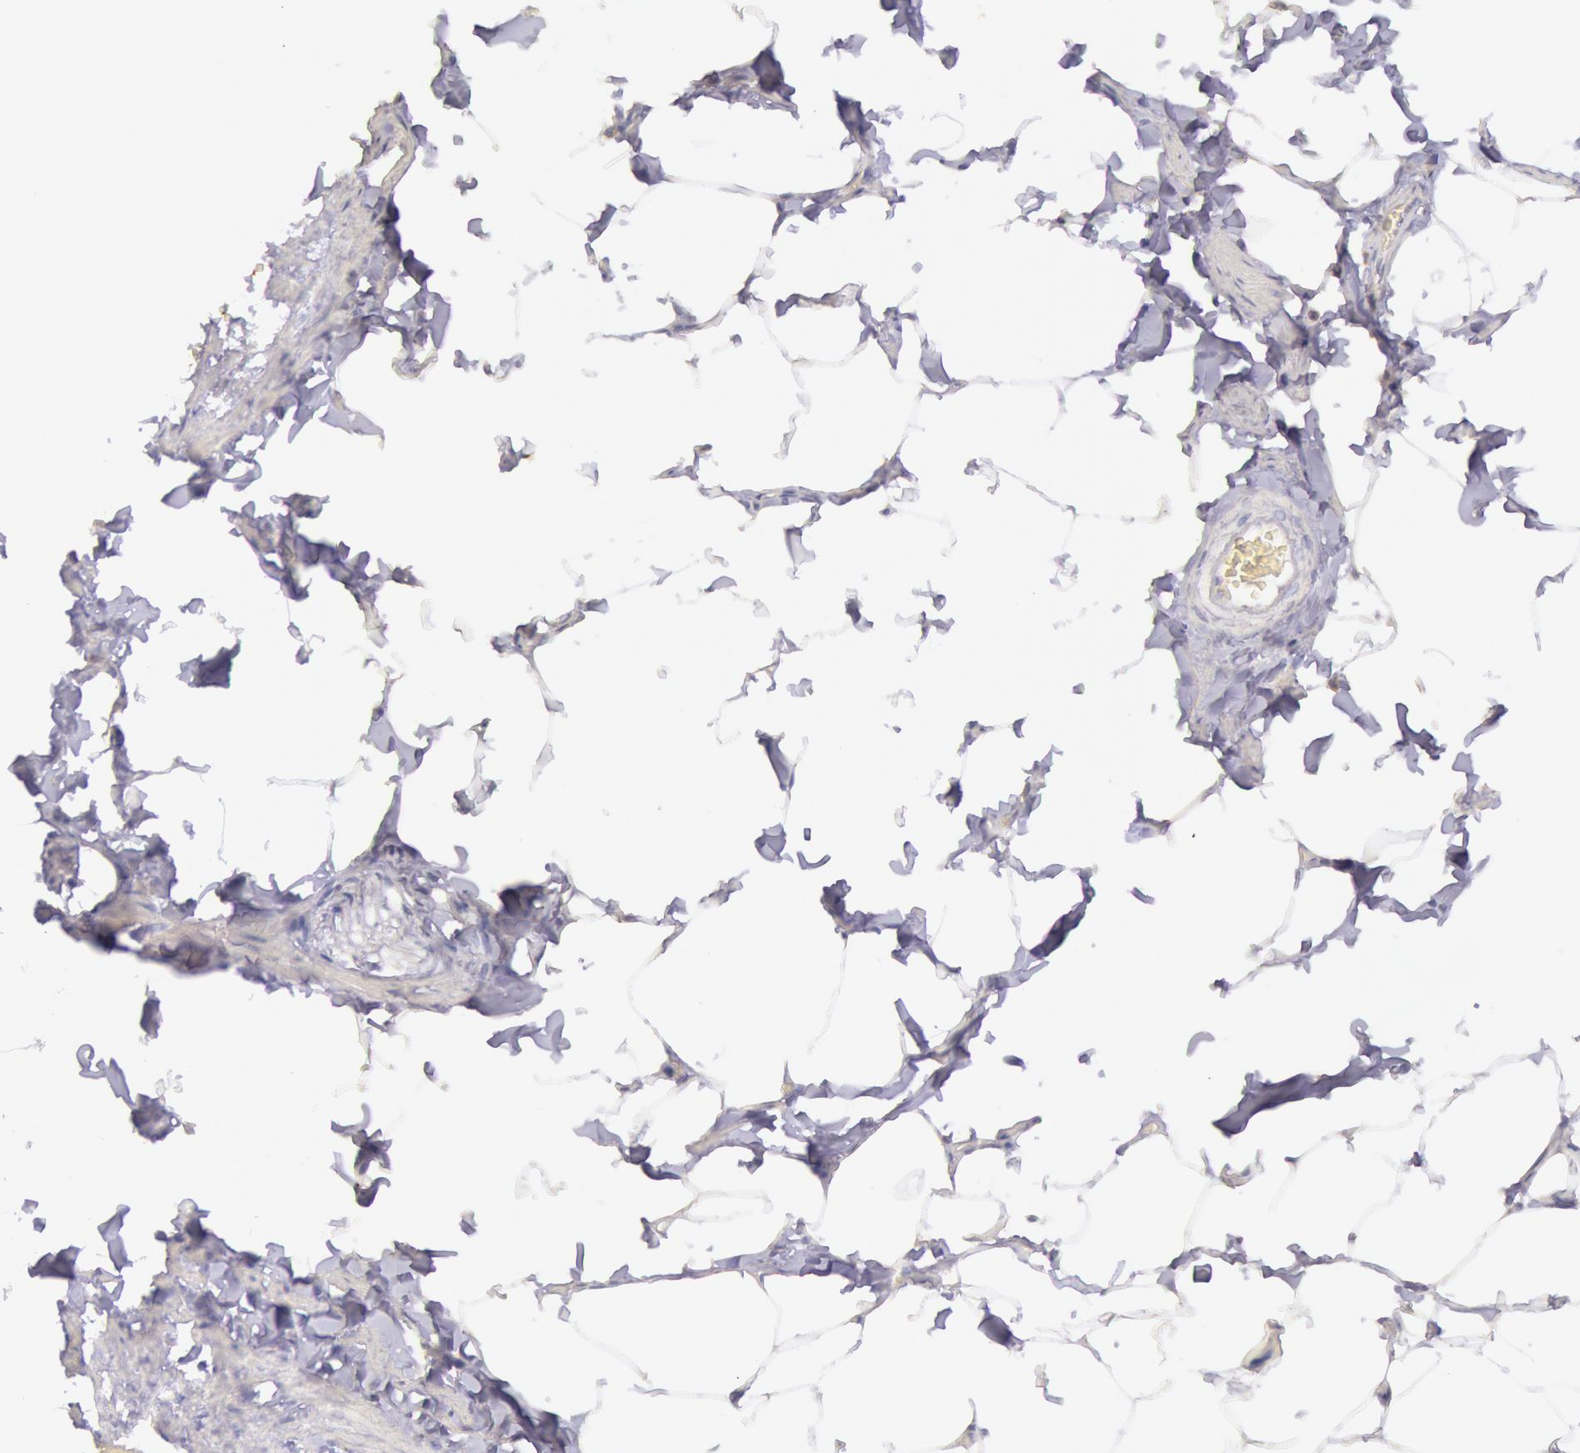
{"staining": {"intensity": "negative", "quantity": "none", "location": "none"}, "tissue": "adipose tissue", "cell_type": "Adipocytes", "image_type": "normal", "snomed": [{"axis": "morphology", "description": "Normal tissue, NOS"}, {"axis": "topography", "description": "Vascular tissue"}], "caption": "Immunohistochemical staining of benign human adipose tissue reveals no significant staining in adipocytes.", "gene": "MYH1", "patient": {"sex": "male", "age": 41}}